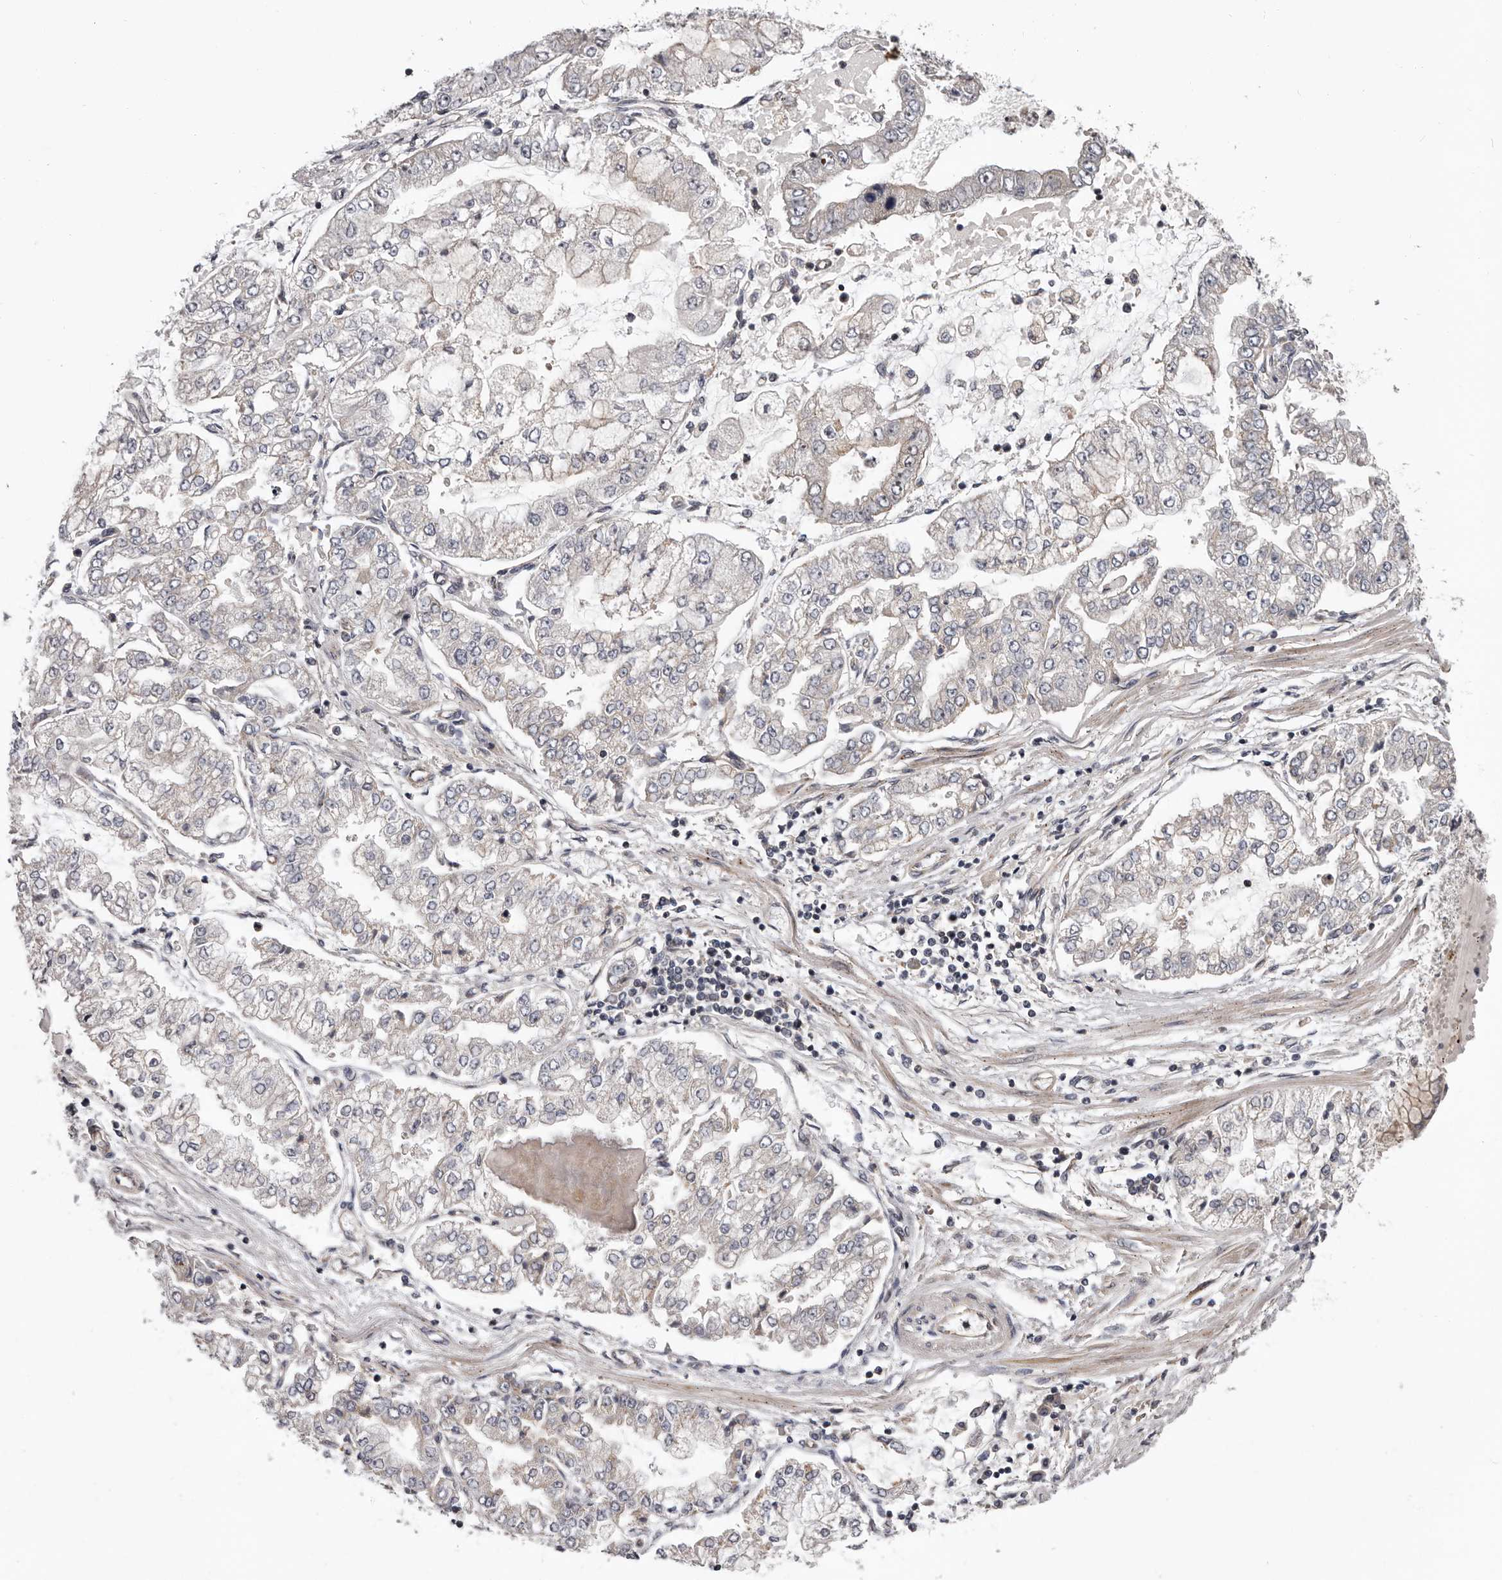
{"staining": {"intensity": "negative", "quantity": "none", "location": "none"}, "tissue": "stomach cancer", "cell_type": "Tumor cells", "image_type": "cancer", "snomed": [{"axis": "morphology", "description": "Adenocarcinoma, NOS"}, {"axis": "topography", "description": "Stomach"}], "caption": "DAB immunohistochemical staining of adenocarcinoma (stomach) displays no significant positivity in tumor cells.", "gene": "VPS37A", "patient": {"sex": "male", "age": 76}}